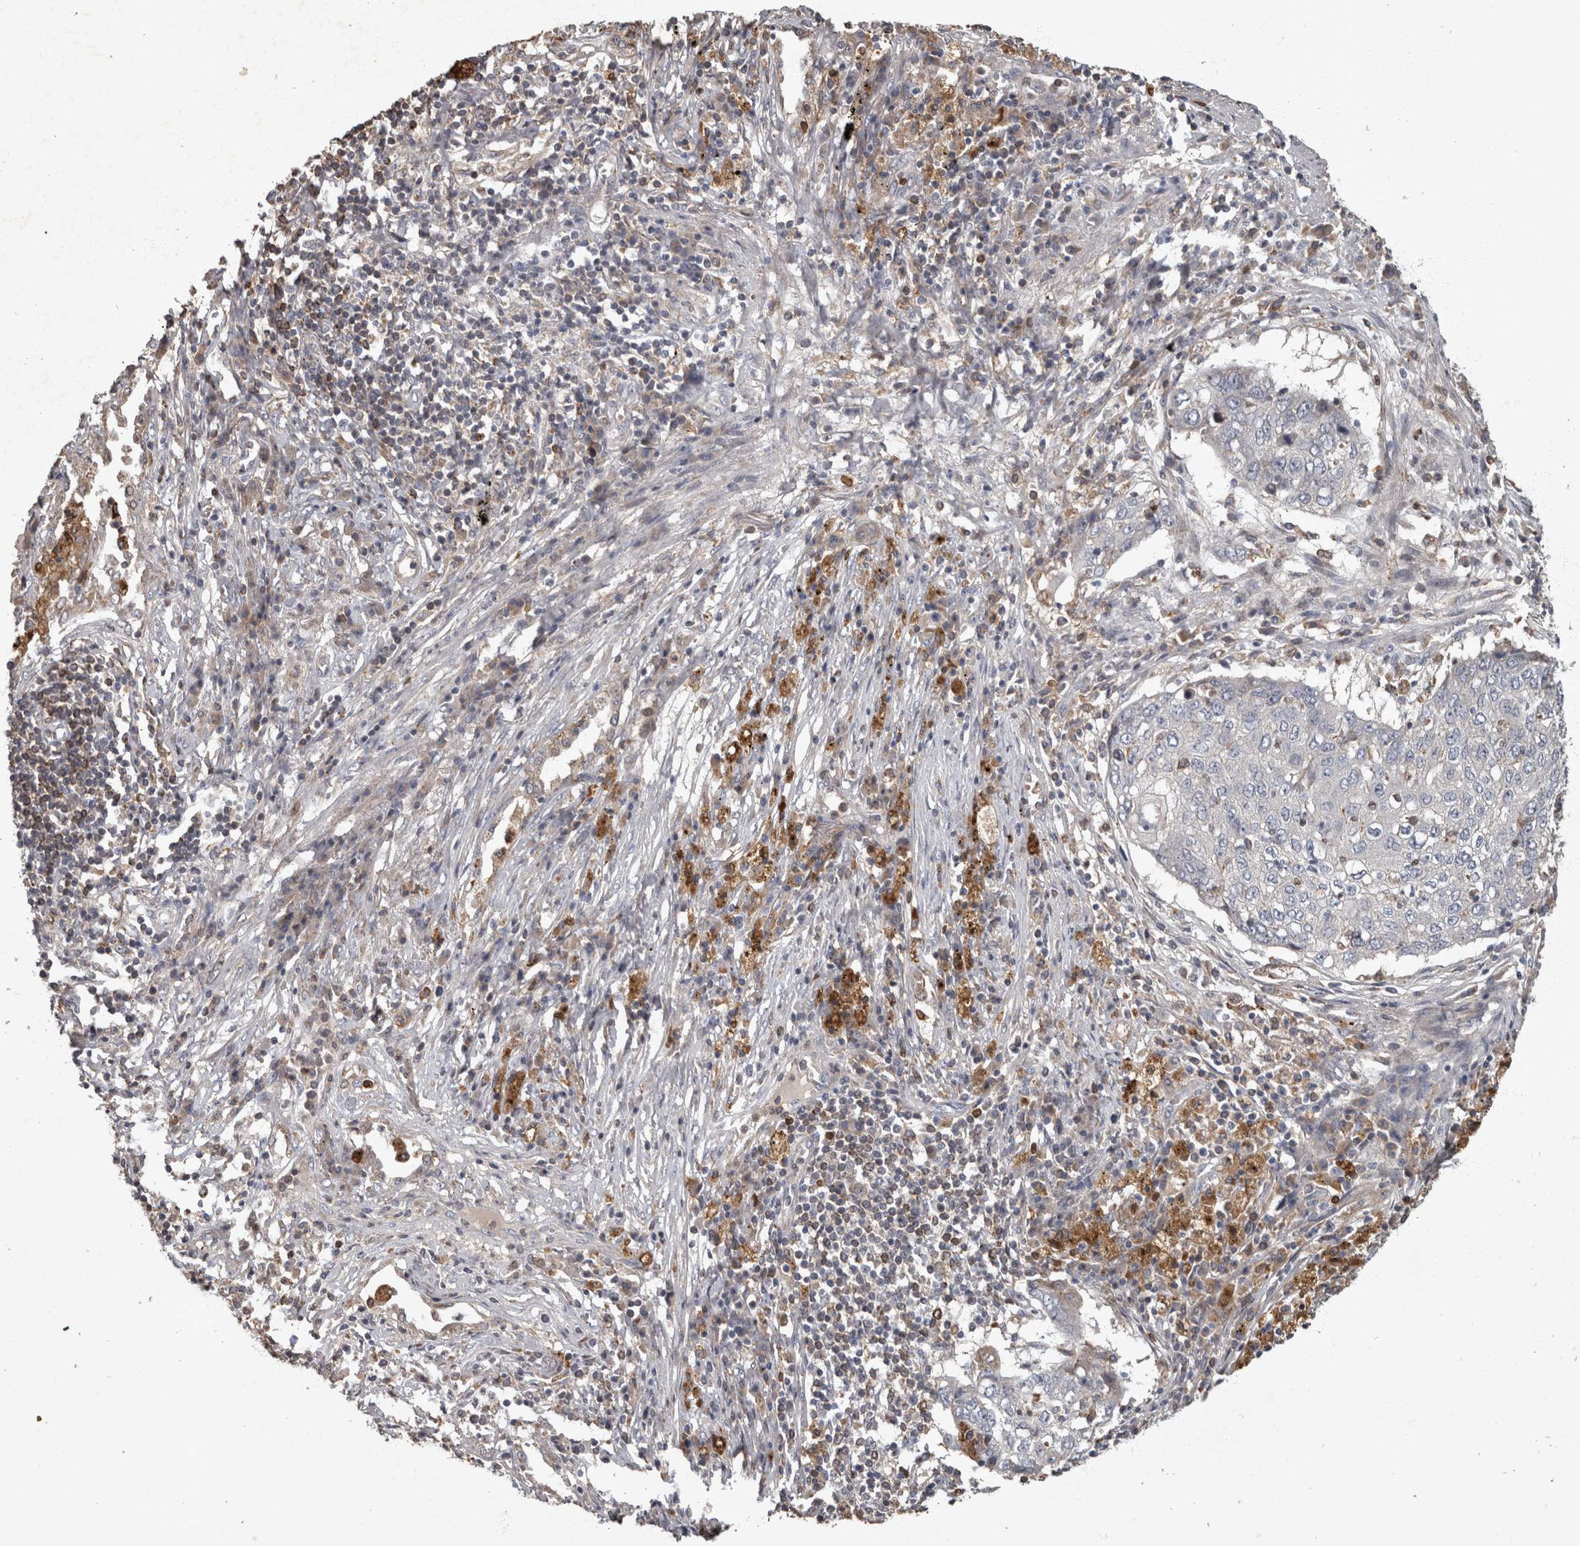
{"staining": {"intensity": "negative", "quantity": "none", "location": "none"}, "tissue": "lung cancer", "cell_type": "Tumor cells", "image_type": "cancer", "snomed": [{"axis": "morphology", "description": "Squamous cell carcinoma, NOS"}, {"axis": "topography", "description": "Lung"}], "caption": "Tumor cells are negative for protein expression in human squamous cell carcinoma (lung).", "gene": "PPP1R3C", "patient": {"sex": "female", "age": 63}}